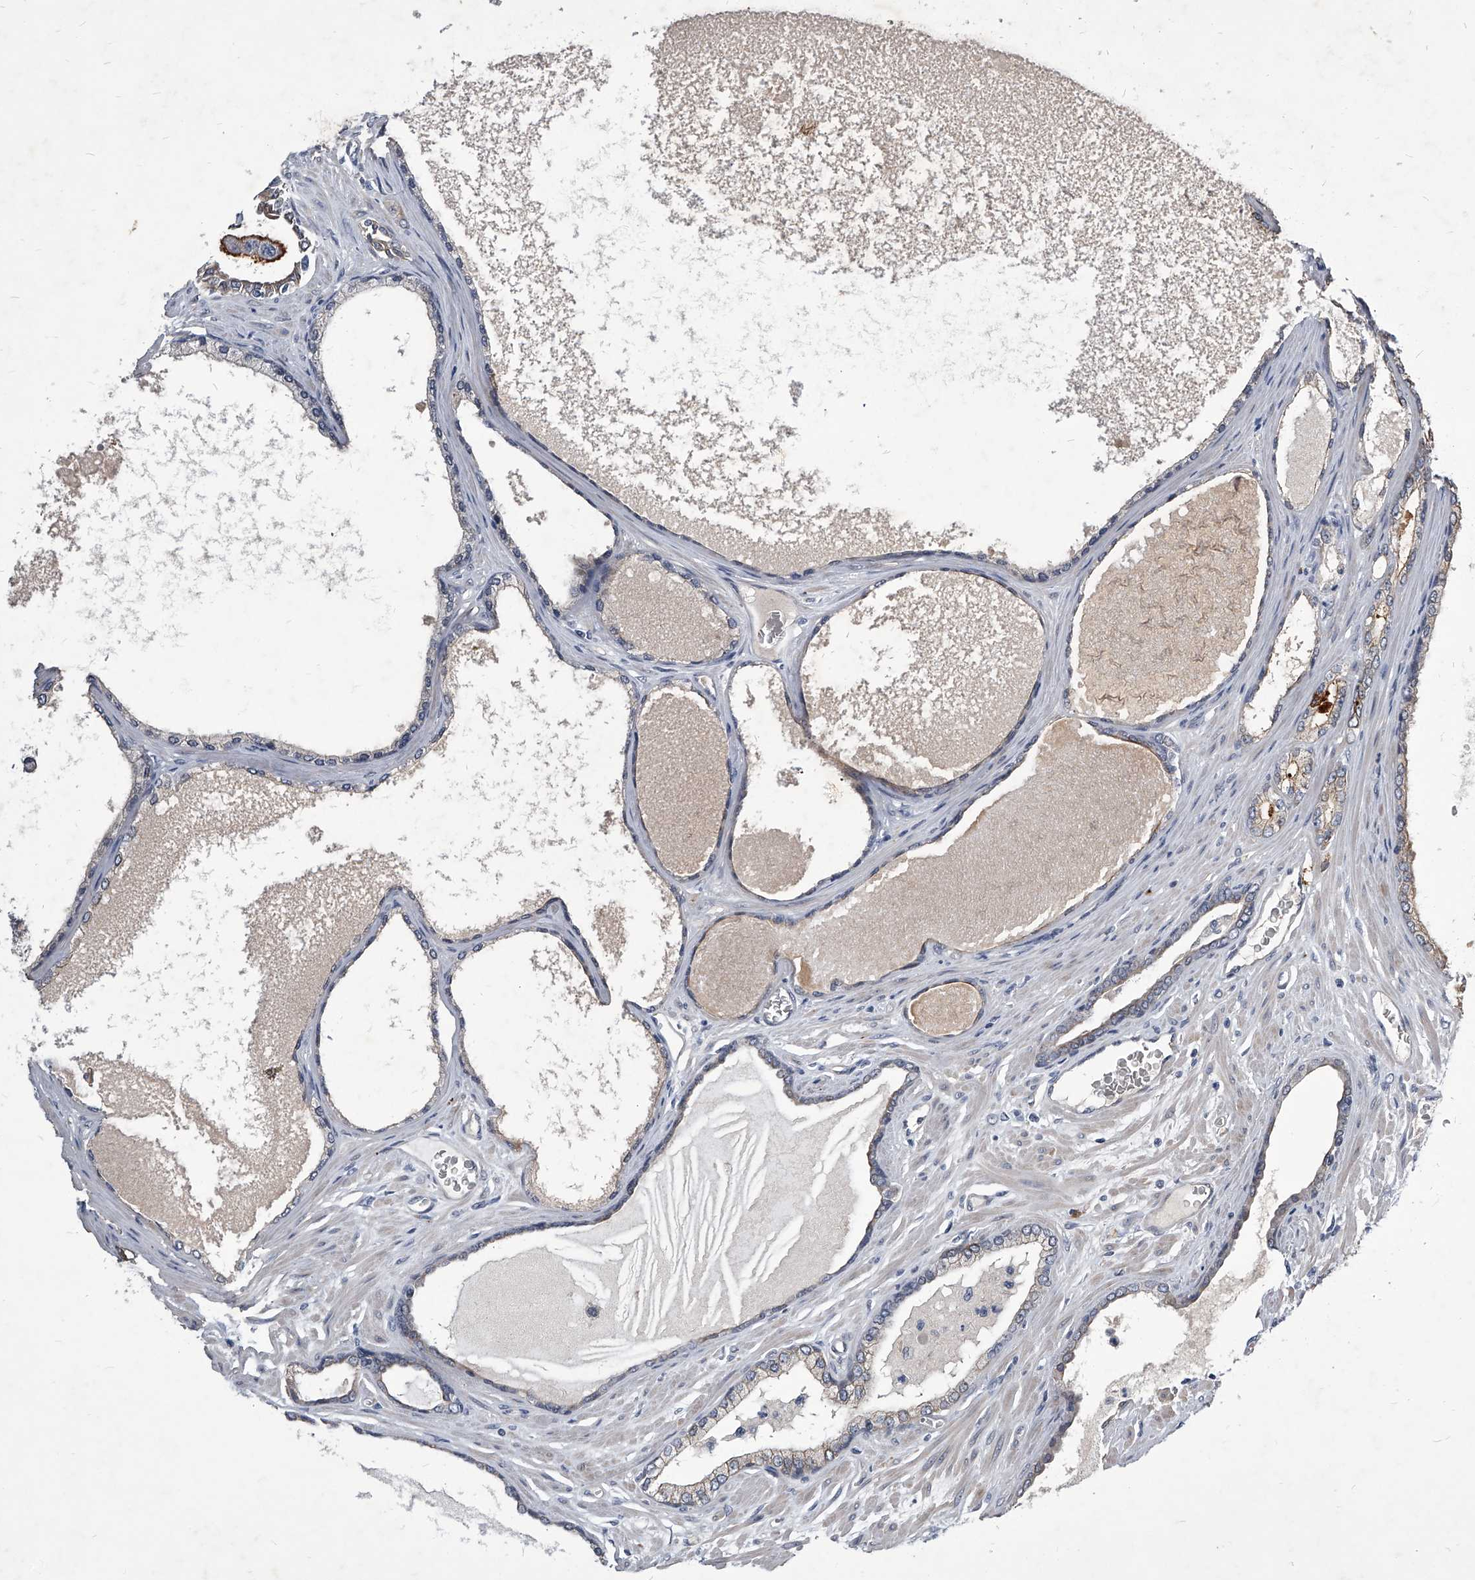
{"staining": {"intensity": "weak", "quantity": "25%-75%", "location": "cytoplasmic/membranous"}, "tissue": "prostate cancer", "cell_type": "Tumor cells", "image_type": "cancer", "snomed": [{"axis": "morphology", "description": "Adenocarcinoma, Low grade"}, {"axis": "topography", "description": "Prostate"}], "caption": "This micrograph shows prostate low-grade adenocarcinoma stained with immunohistochemistry to label a protein in brown. The cytoplasmic/membranous of tumor cells show weak positivity for the protein. Nuclei are counter-stained blue.", "gene": "ZNF76", "patient": {"sex": "male", "age": 70}}